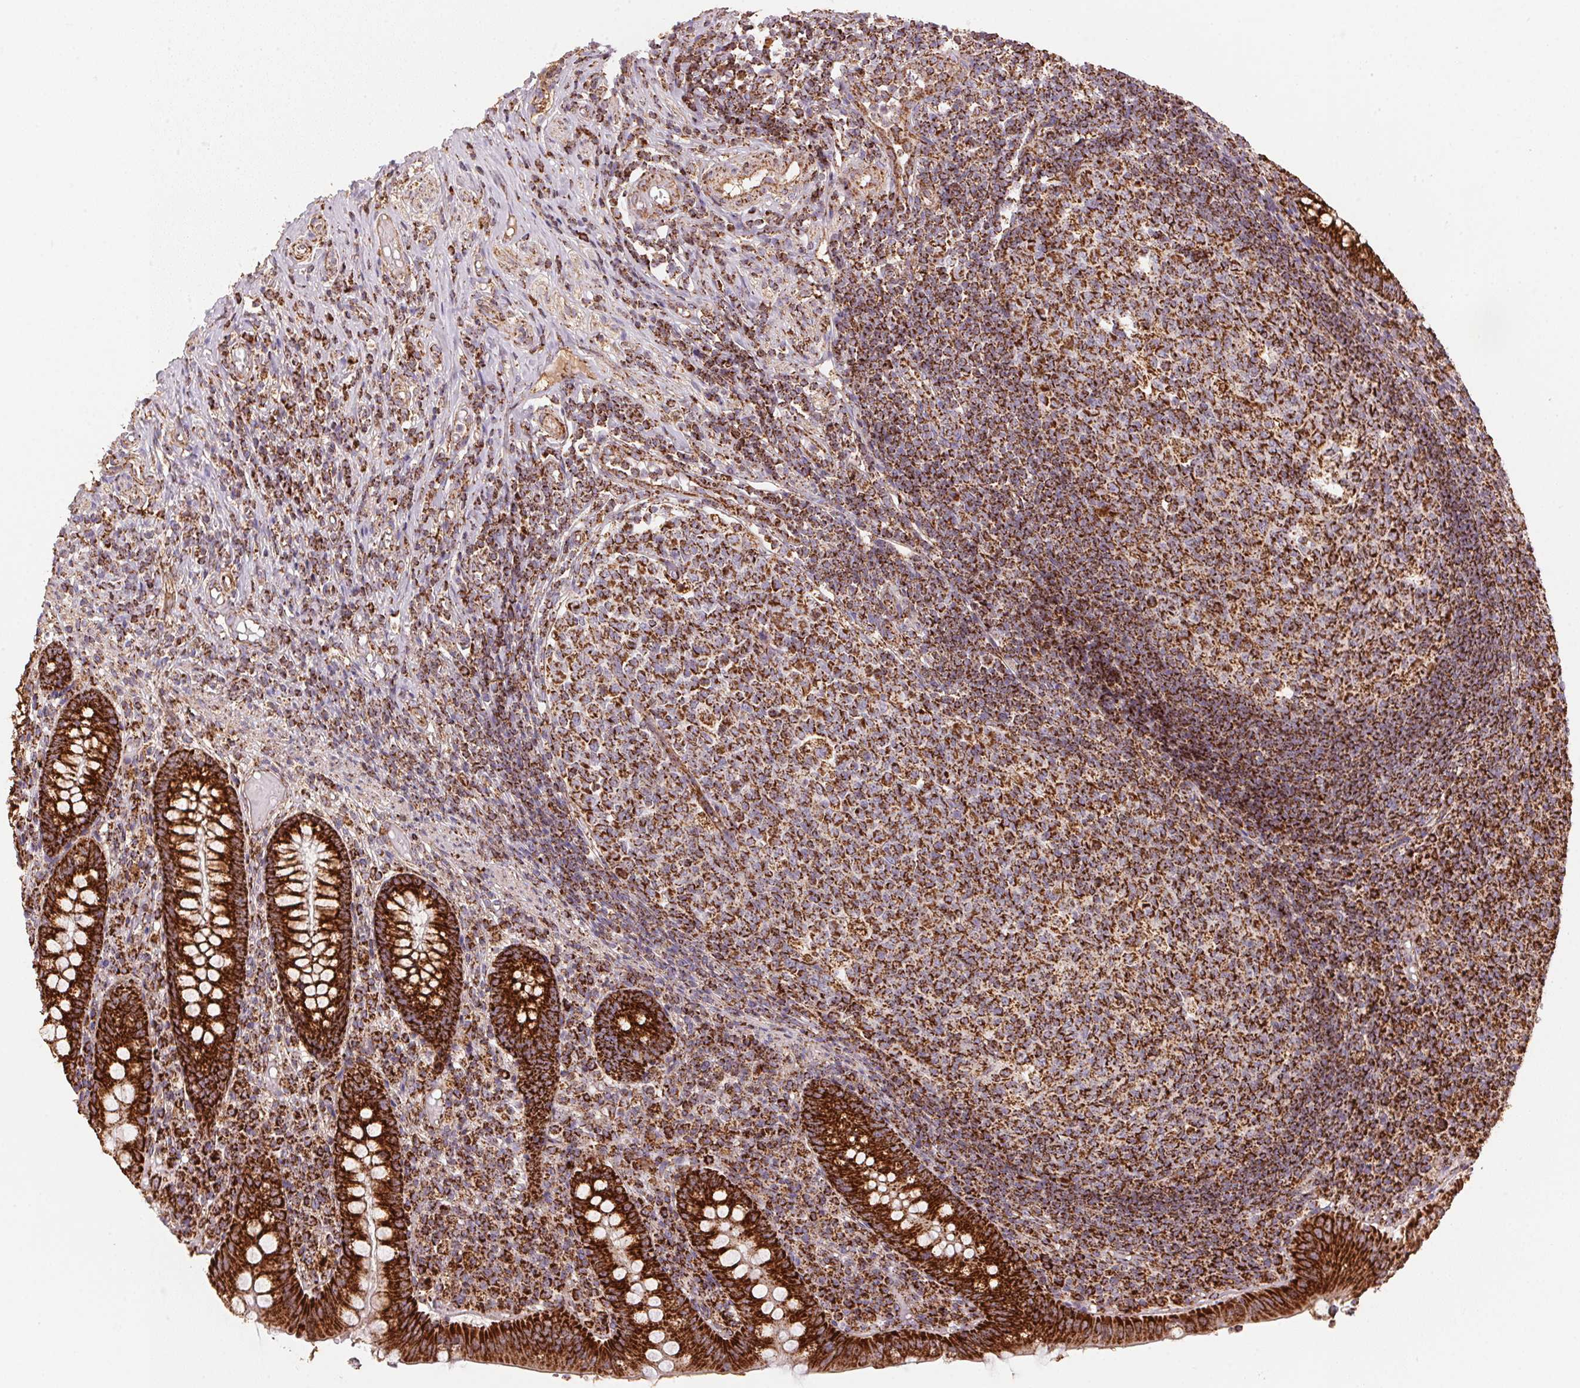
{"staining": {"intensity": "strong", "quantity": ">75%", "location": "cytoplasmic/membranous"}, "tissue": "appendix", "cell_type": "Glandular cells", "image_type": "normal", "snomed": [{"axis": "morphology", "description": "Normal tissue, NOS"}, {"axis": "topography", "description": "Appendix"}], "caption": "The image demonstrates a brown stain indicating the presence of a protein in the cytoplasmic/membranous of glandular cells in appendix. The staining is performed using DAB brown chromogen to label protein expression. The nuclei are counter-stained blue using hematoxylin.", "gene": "NDUFS2", "patient": {"sex": "male", "age": 18}}